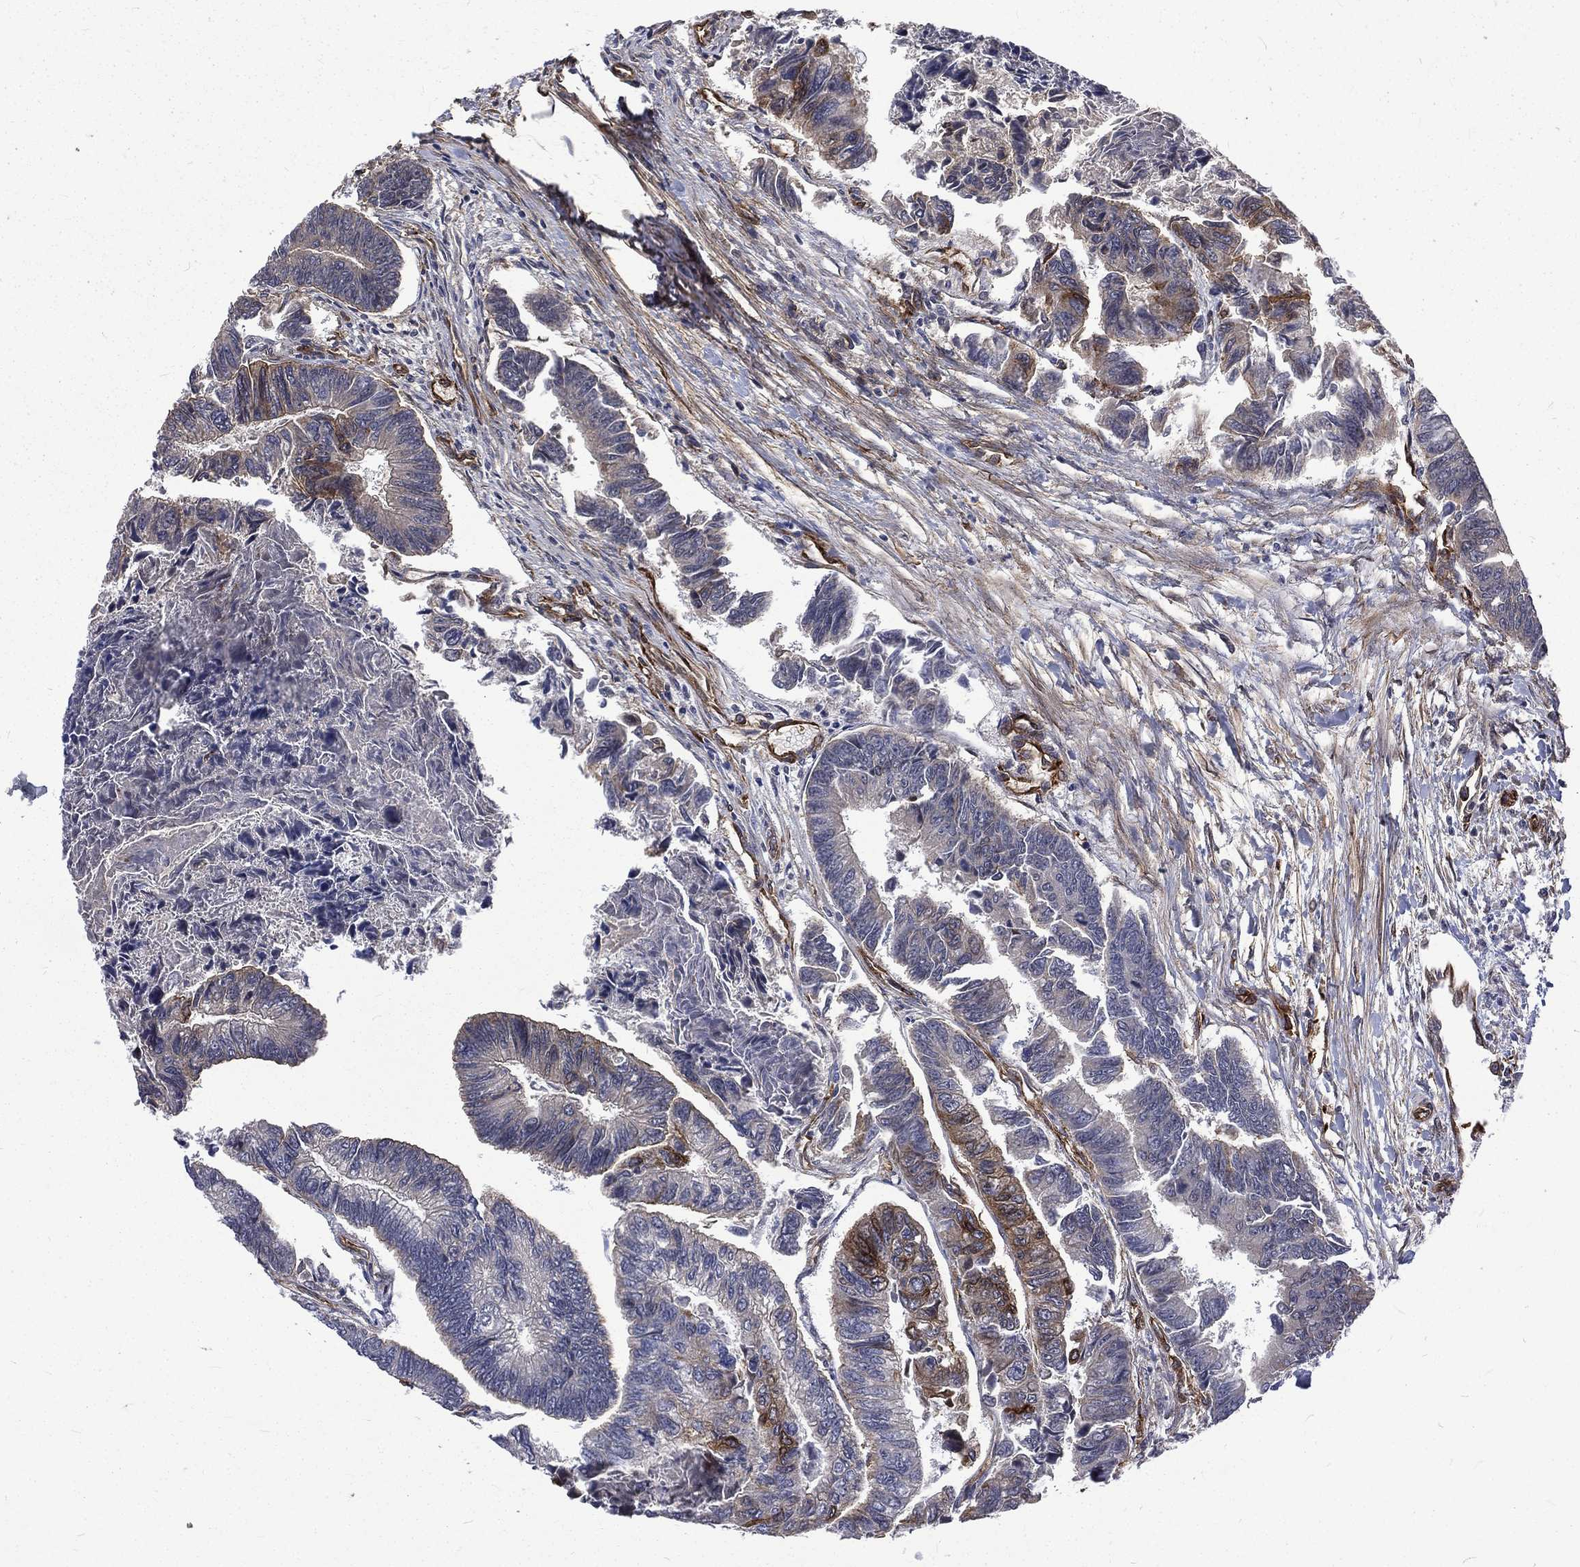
{"staining": {"intensity": "moderate", "quantity": "<25%", "location": "cytoplasmic/membranous"}, "tissue": "colorectal cancer", "cell_type": "Tumor cells", "image_type": "cancer", "snomed": [{"axis": "morphology", "description": "Adenocarcinoma, NOS"}, {"axis": "topography", "description": "Colon"}], "caption": "Protein expression by IHC demonstrates moderate cytoplasmic/membranous positivity in about <25% of tumor cells in adenocarcinoma (colorectal).", "gene": "PPFIBP1", "patient": {"sex": "female", "age": 65}}